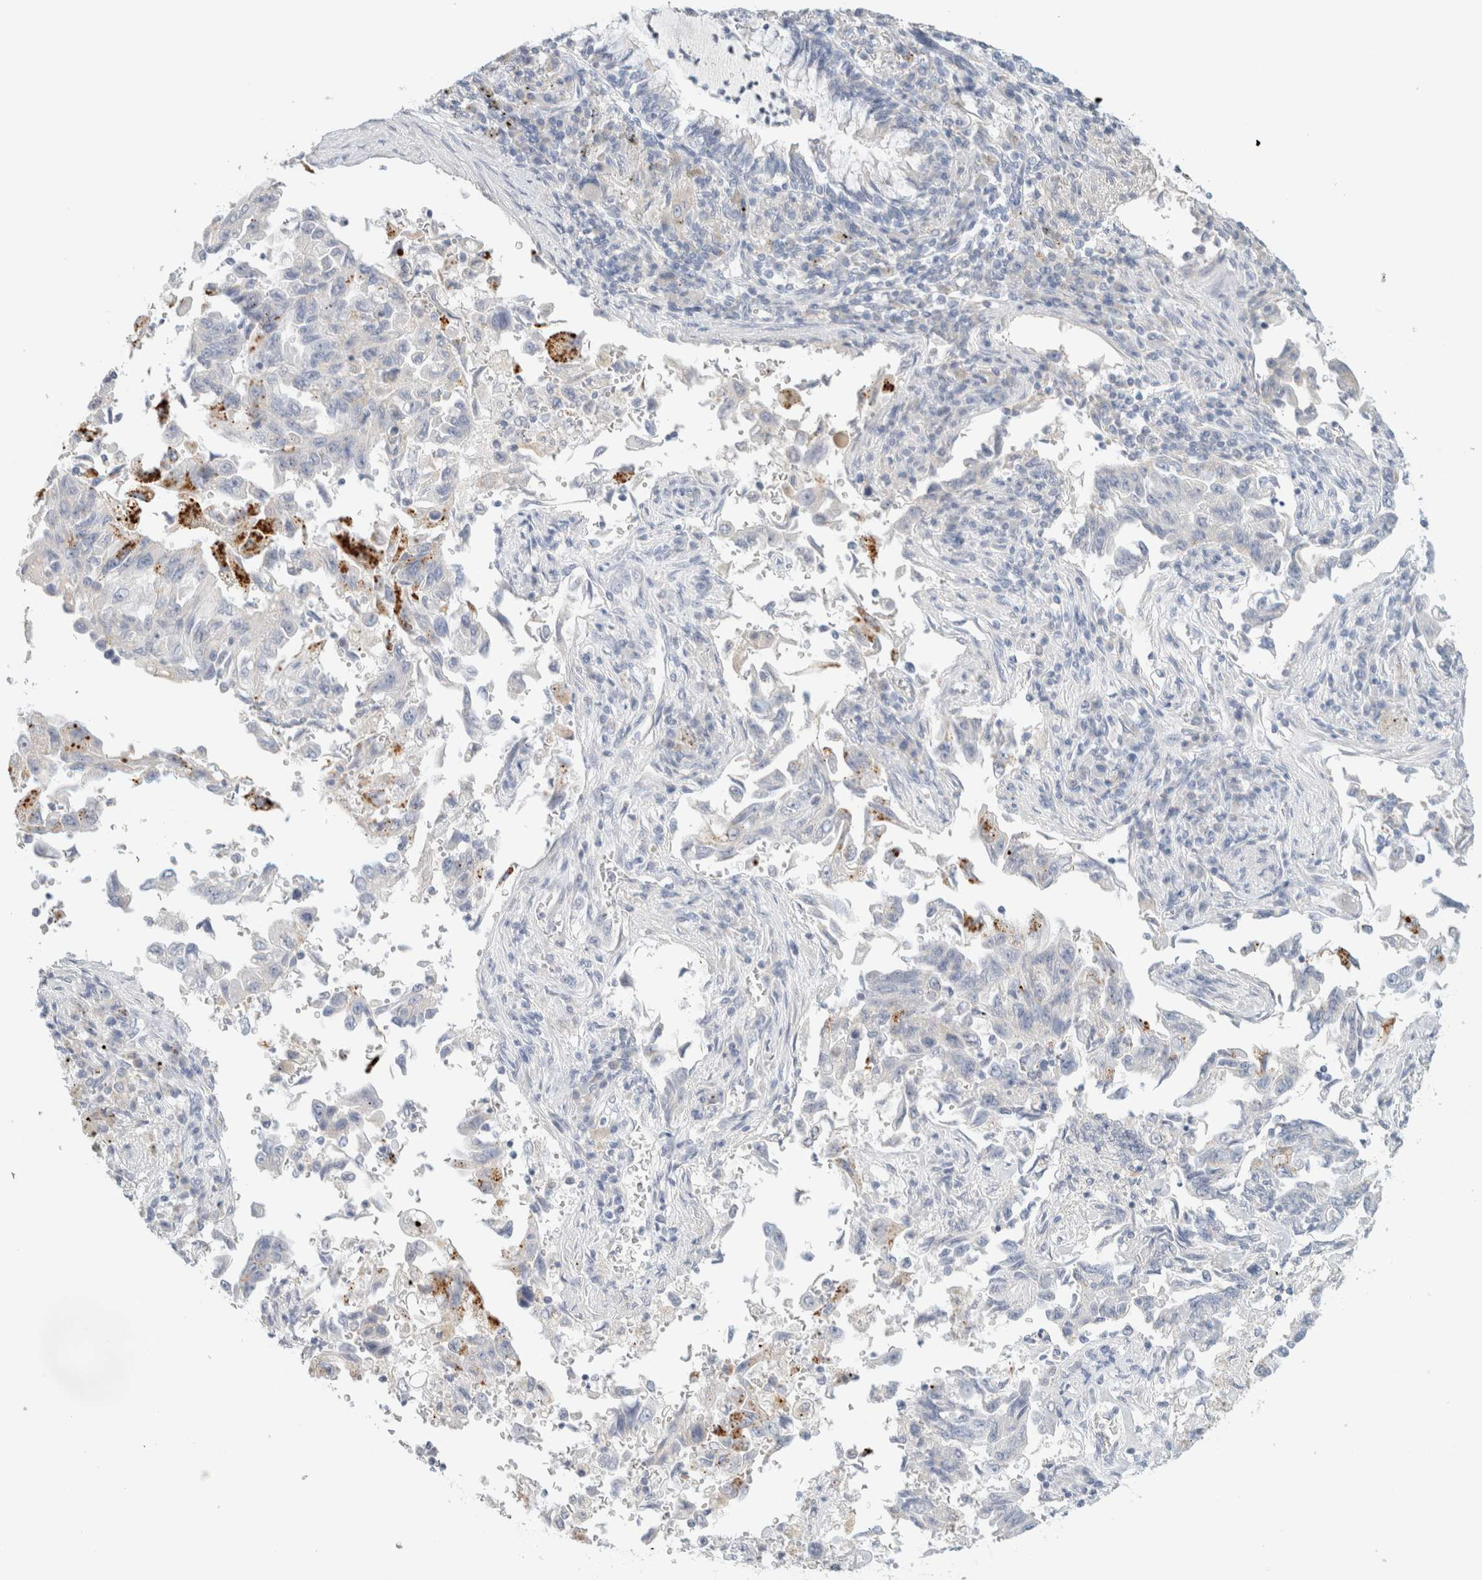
{"staining": {"intensity": "moderate", "quantity": "<25%", "location": "cytoplasmic/membranous"}, "tissue": "lung cancer", "cell_type": "Tumor cells", "image_type": "cancer", "snomed": [{"axis": "morphology", "description": "Adenocarcinoma, NOS"}, {"axis": "topography", "description": "Lung"}], "caption": "An IHC micrograph of tumor tissue is shown. Protein staining in brown highlights moderate cytoplasmic/membranous positivity in lung cancer (adenocarcinoma) within tumor cells.", "gene": "HEXD", "patient": {"sex": "female", "age": 51}}